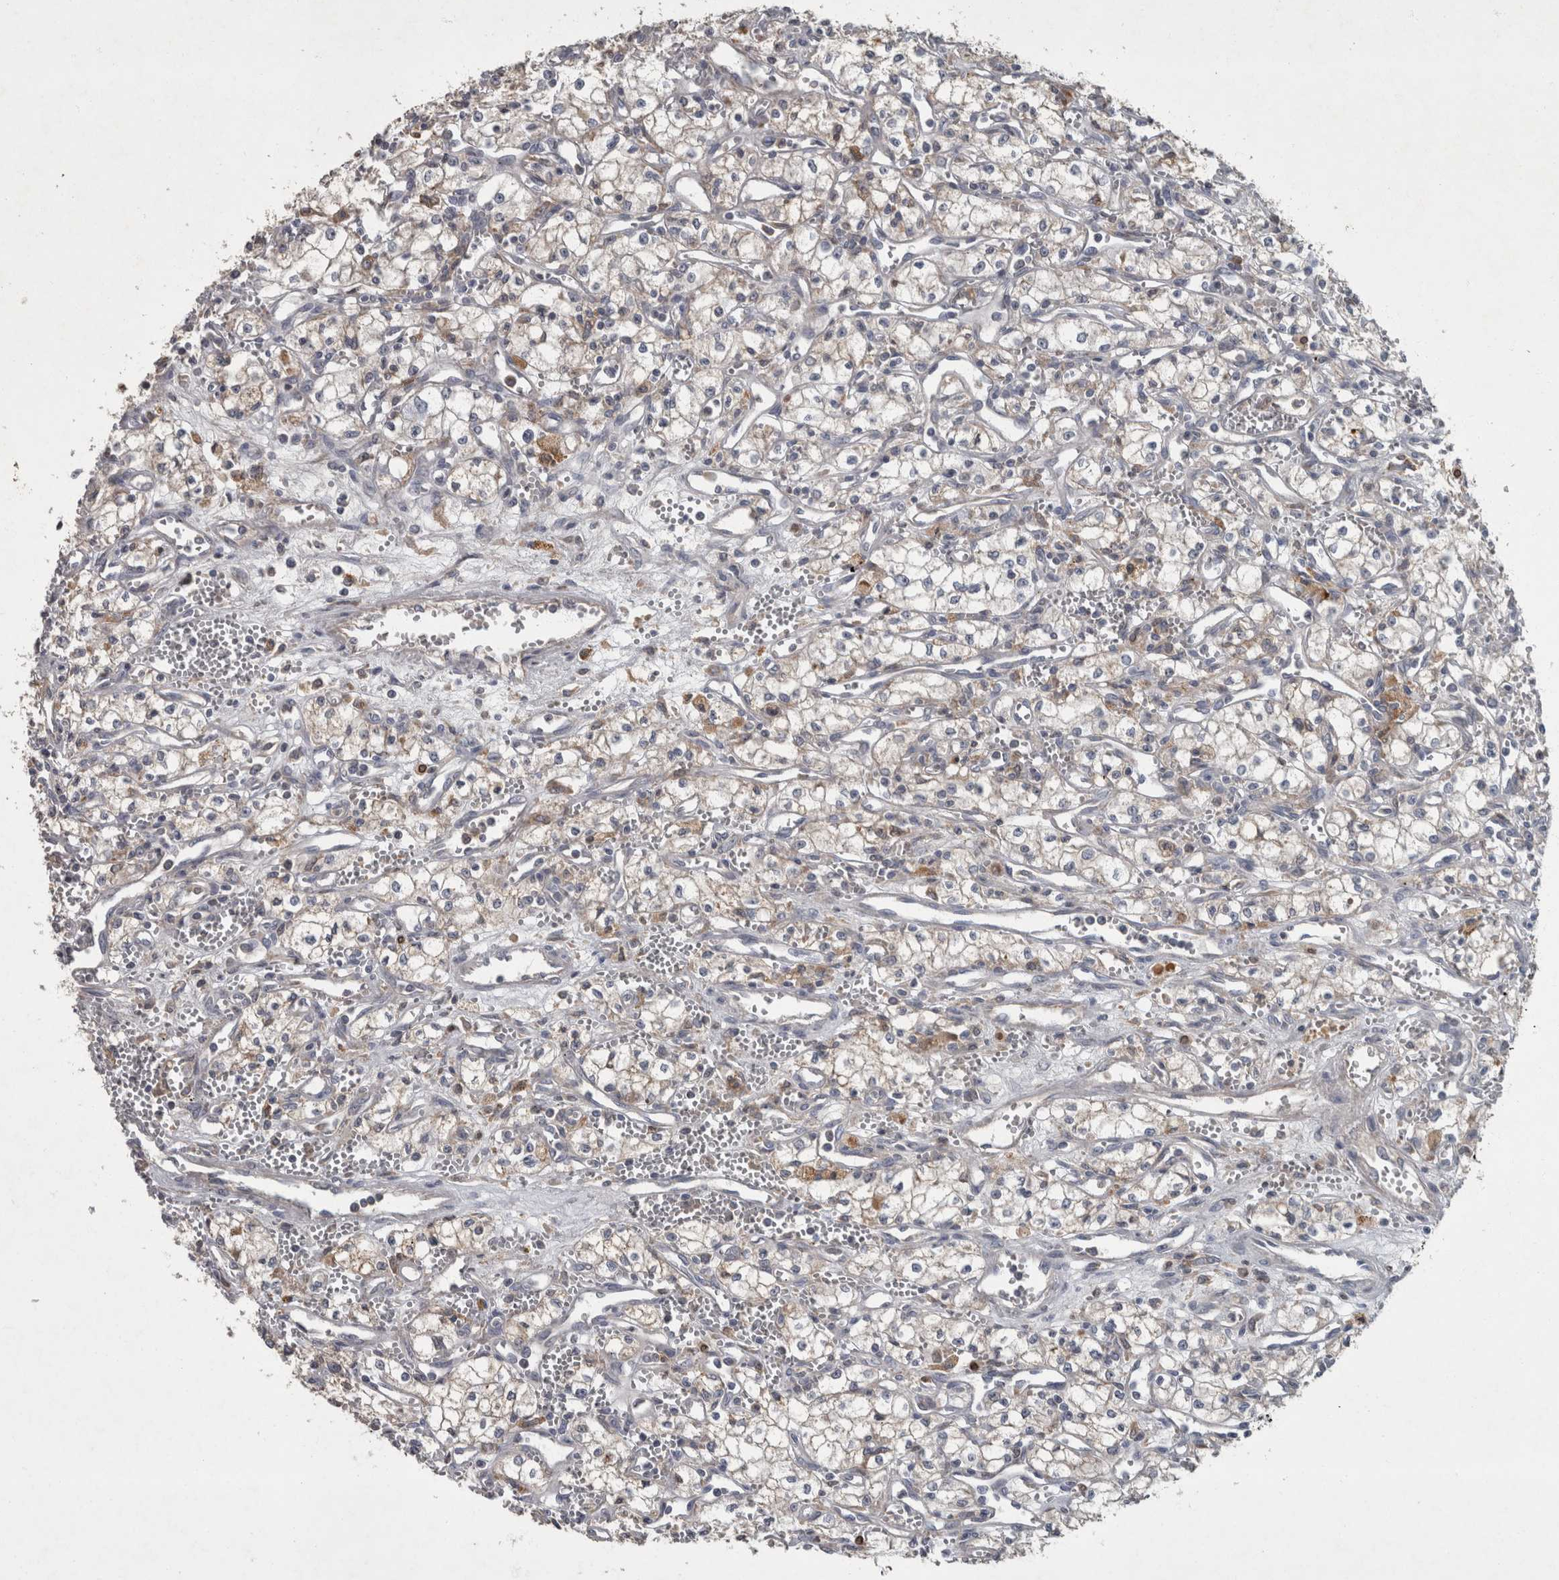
{"staining": {"intensity": "weak", "quantity": "<25%", "location": "cytoplasmic/membranous"}, "tissue": "renal cancer", "cell_type": "Tumor cells", "image_type": "cancer", "snomed": [{"axis": "morphology", "description": "Adenocarcinoma, NOS"}, {"axis": "topography", "description": "Kidney"}], "caption": "Renal cancer was stained to show a protein in brown. There is no significant positivity in tumor cells.", "gene": "PPP1R3C", "patient": {"sex": "male", "age": 59}}